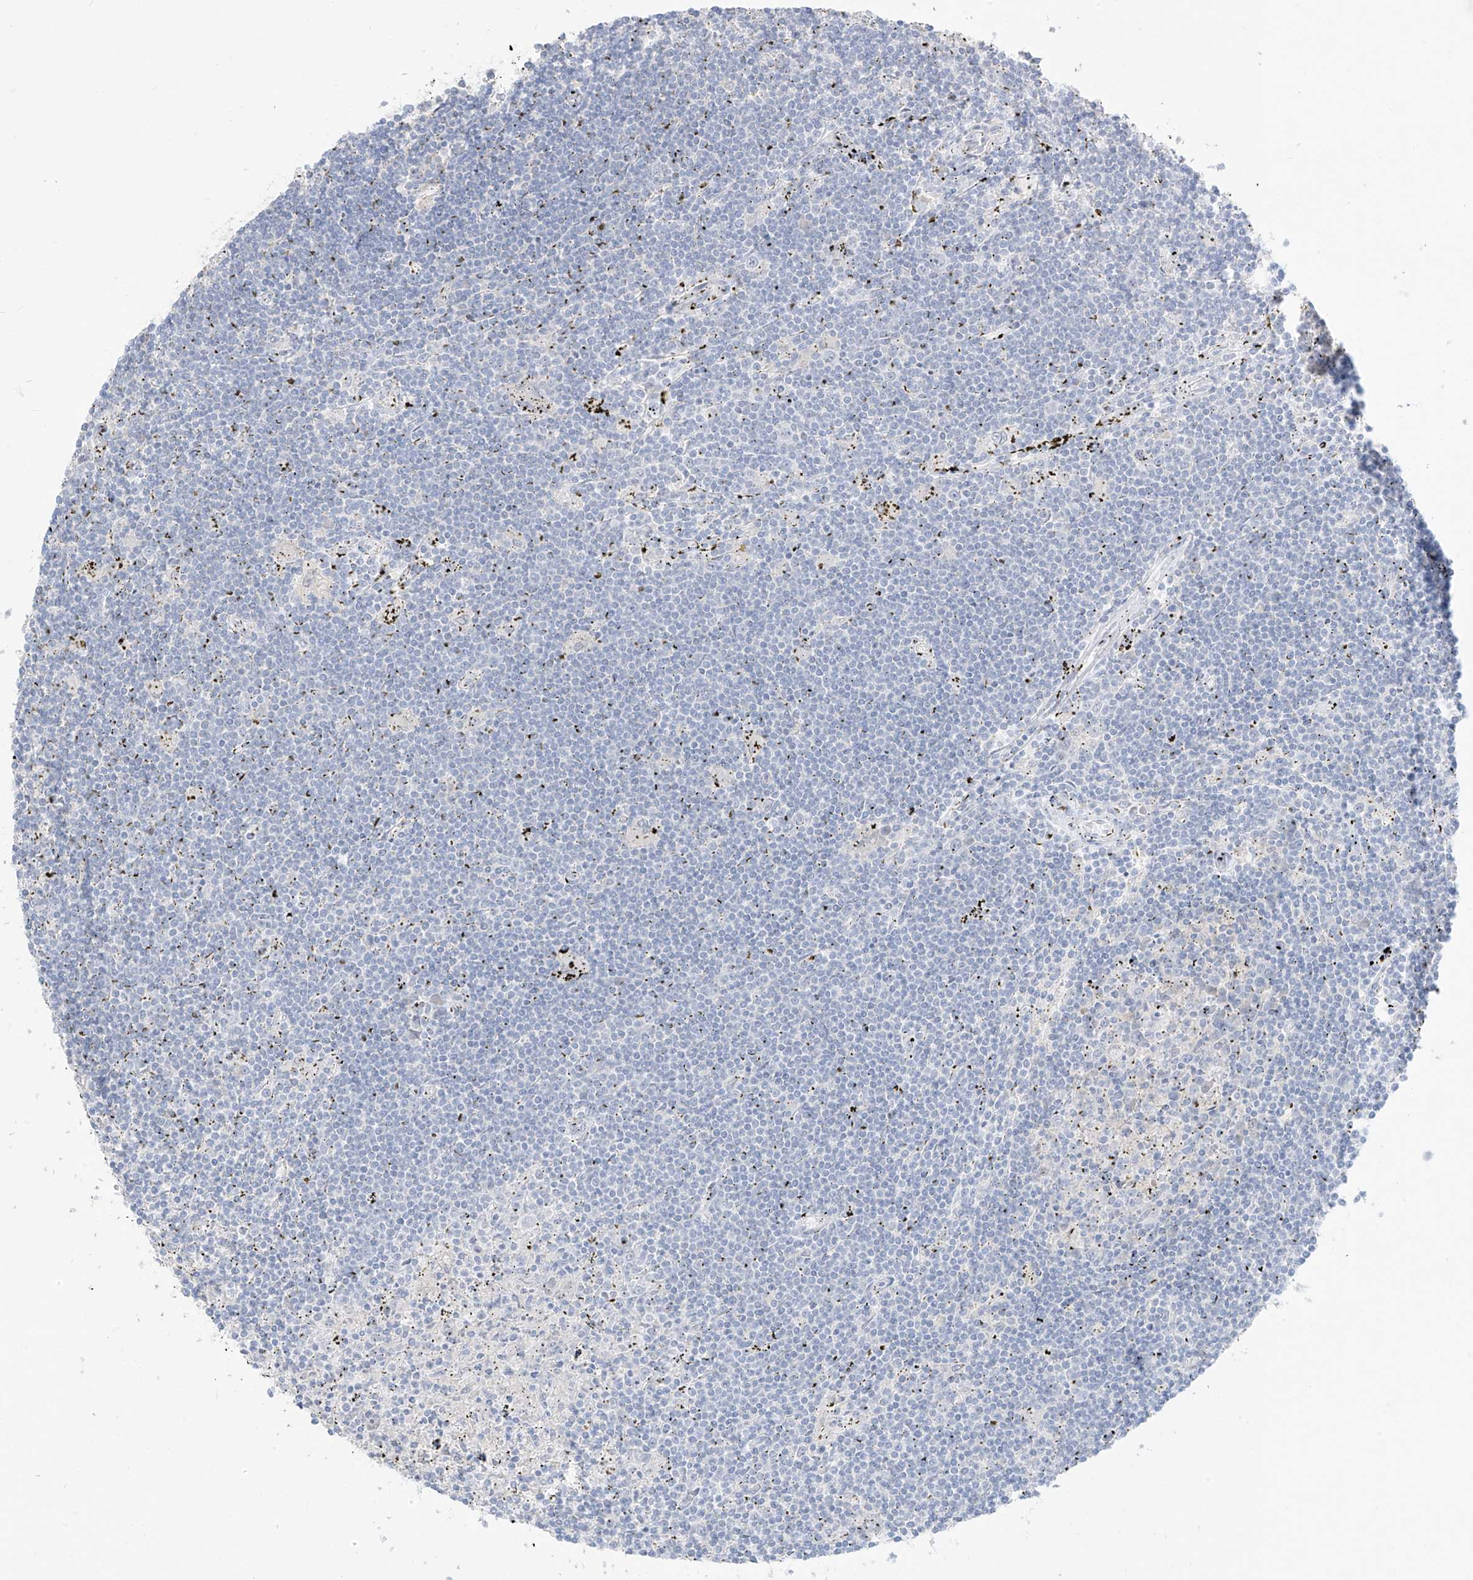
{"staining": {"intensity": "negative", "quantity": "none", "location": "none"}, "tissue": "lymphoma", "cell_type": "Tumor cells", "image_type": "cancer", "snomed": [{"axis": "morphology", "description": "Malignant lymphoma, non-Hodgkin's type, Low grade"}, {"axis": "topography", "description": "Spleen"}], "caption": "Immunohistochemistry (IHC) micrograph of neoplastic tissue: lymphoma stained with DAB (3,3'-diaminobenzidine) demonstrates no significant protein expression in tumor cells.", "gene": "ARHGEF40", "patient": {"sex": "male", "age": 76}}